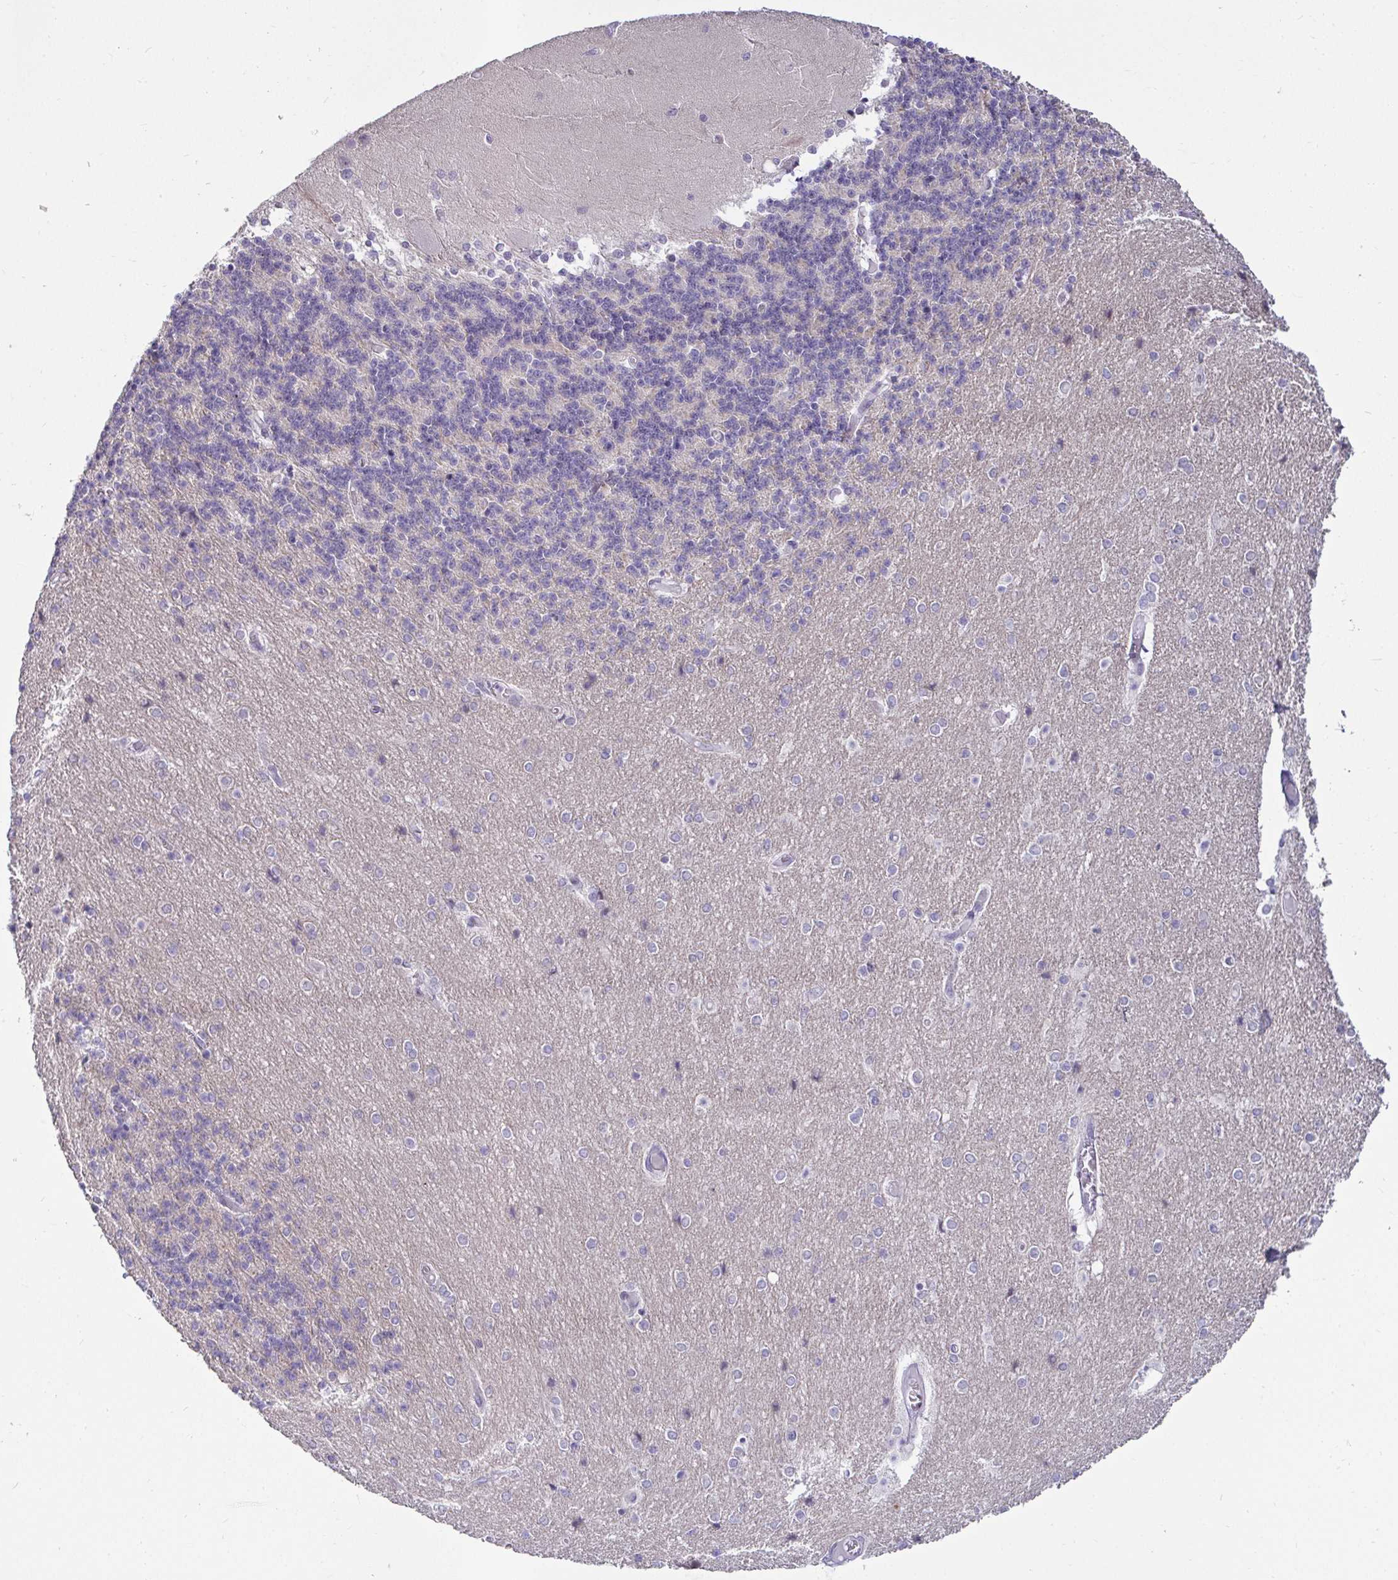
{"staining": {"intensity": "negative", "quantity": "none", "location": "none"}, "tissue": "cerebellum", "cell_type": "Cells in granular layer", "image_type": "normal", "snomed": [{"axis": "morphology", "description": "Normal tissue, NOS"}, {"axis": "topography", "description": "Cerebellum"}], "caption": "This is a photomicrograph of immunohistochemistry (IHC) staining of normal cerebellum, which shows no positivity in cells in granular layer. (Stains: DAB IHC with hematoxylin counter stain, Microscopy: brightfield microscopy at high magnification).", "gene": "GSTM1", "patient": {"sex": "female", "age": 54}}